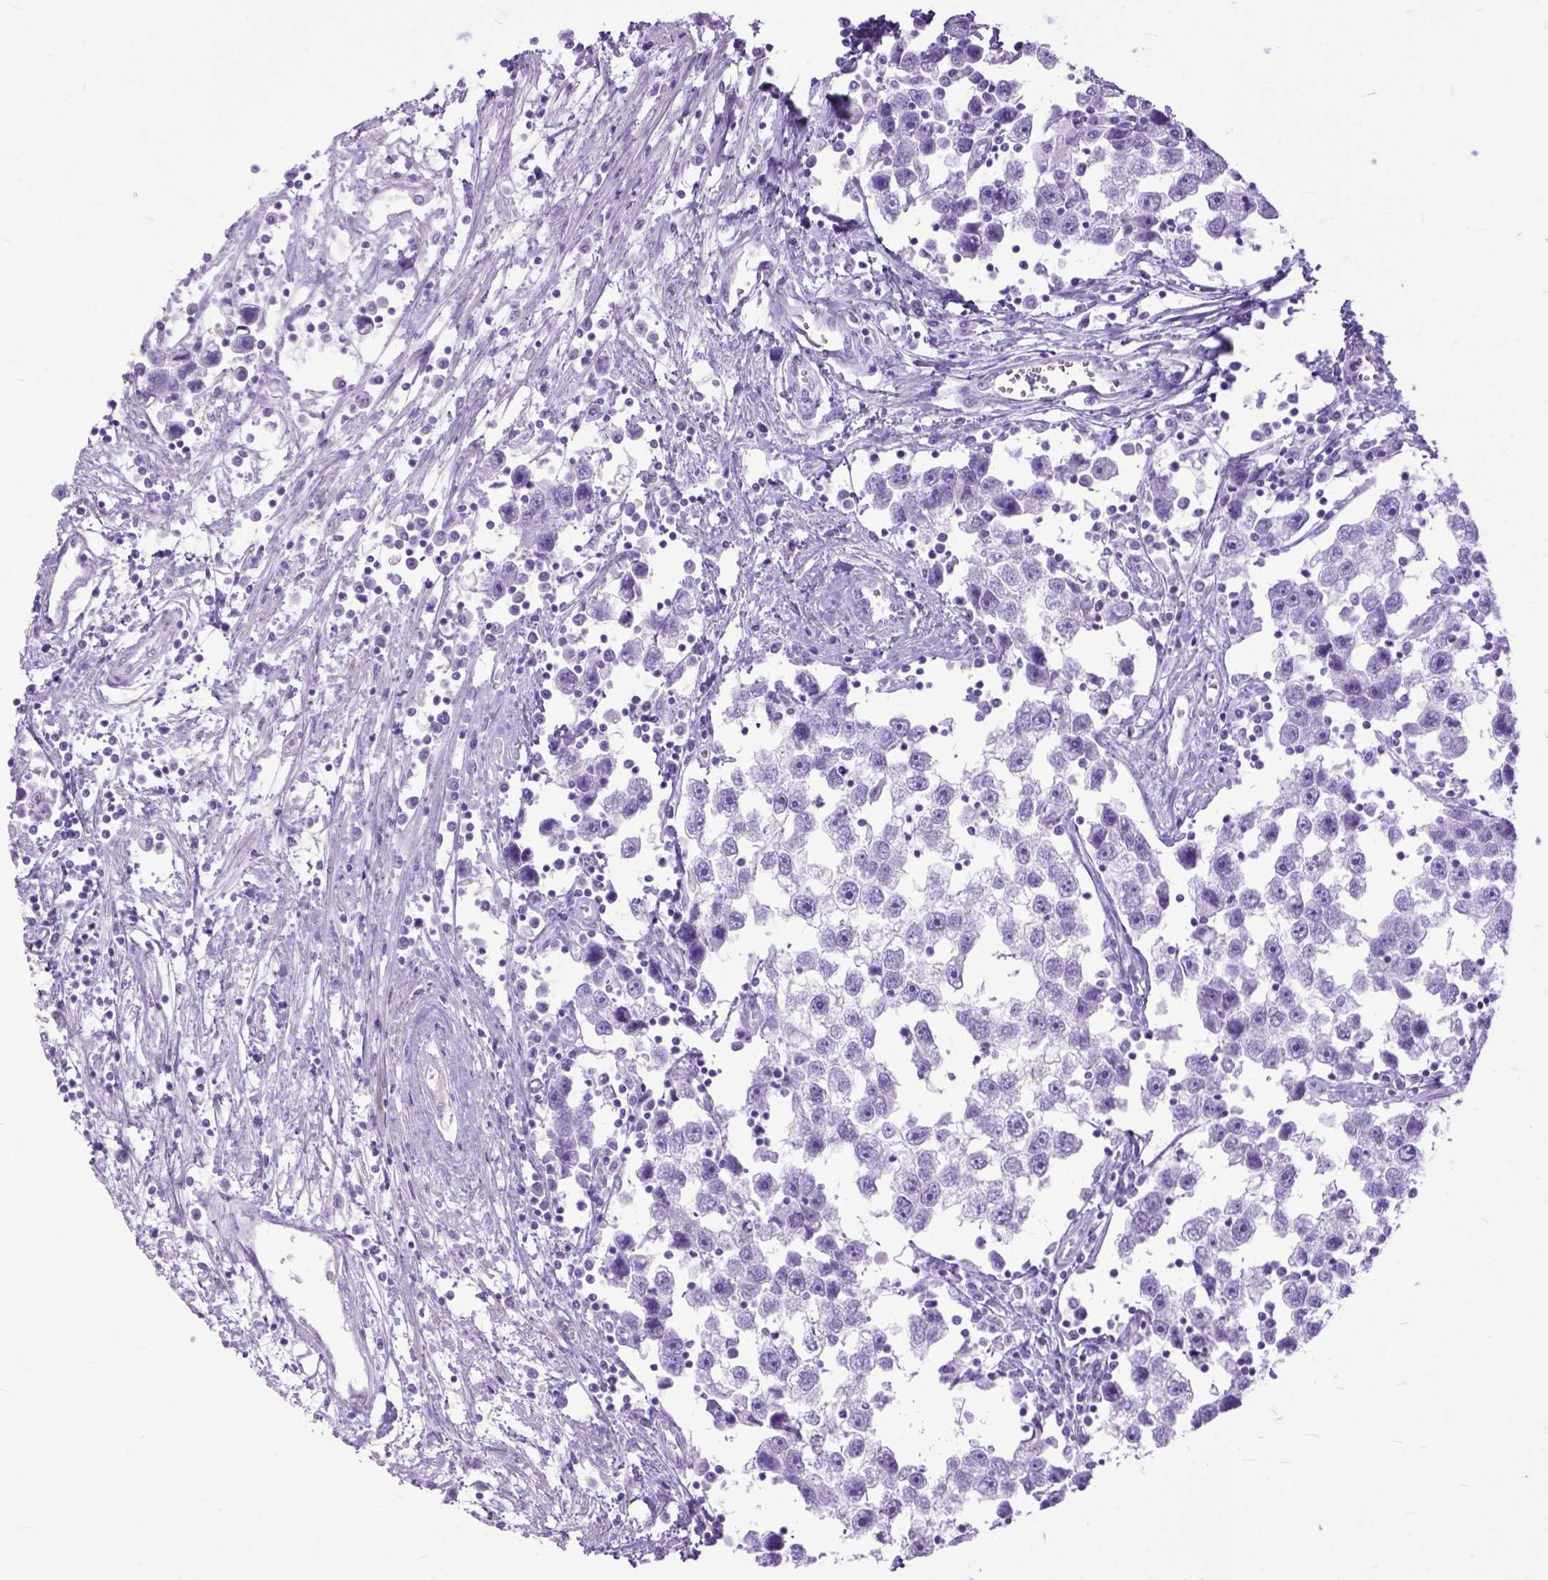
{"staining": {"intensity": "negative", "quantity": "none", "location": "none"}, "tissue": "testis cancer", "cell_type": "Tumor cells", "image_type": "cancer", "snomed": [{"axis": "morphology", "description": "Seminoma, NOS"}, {"axis": "topography", "description": "Testis"}], "caption": "Seminoma (testis) was stained to show a protein in brown. There is no significant expression in tumor cells.", "gene": "GNGT1", "patient": {"sex": "male", "age": 30}}